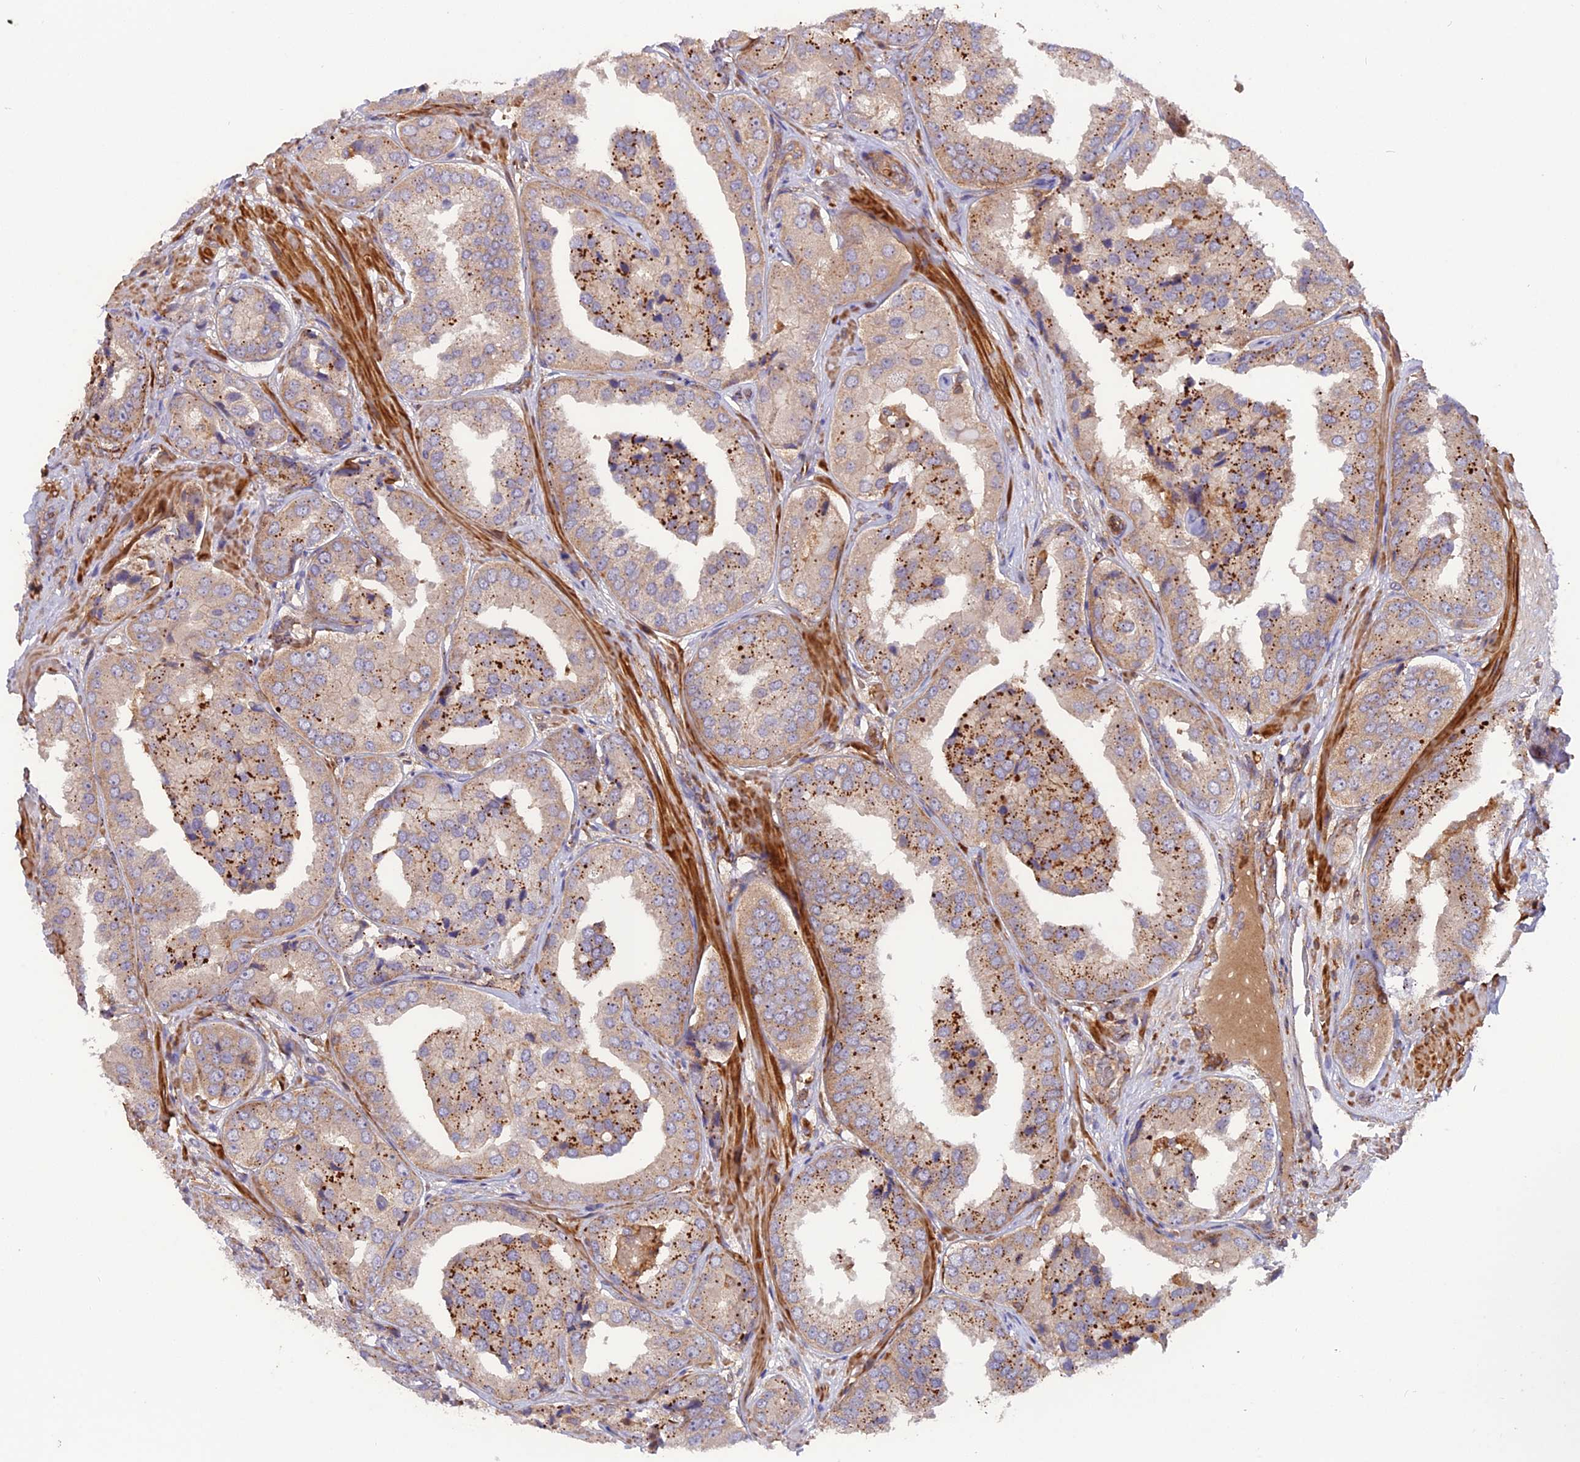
{"staining": {"intensity": "moderate", "quantity": "<25%", "location": "cytoplasmic/membranous"}, "tissue": "prostate cancer", "cell_type": "Tumor cells", "image_type": "cancer", "snomed": [{"axis": "morphology", "description": "Adenocarcinoma, High grade"}, {"axis": "topography", "description": "Prostate"}], "caption": "High-grade adenocarcinoma (prostate) tissue shows moderate cytoplasmic/membranous staining in about <25% of tumor cells, visualized by immunohistochemistry.", "gene": "CPNE7", "patient": {"sex": "male", "age": 63}}